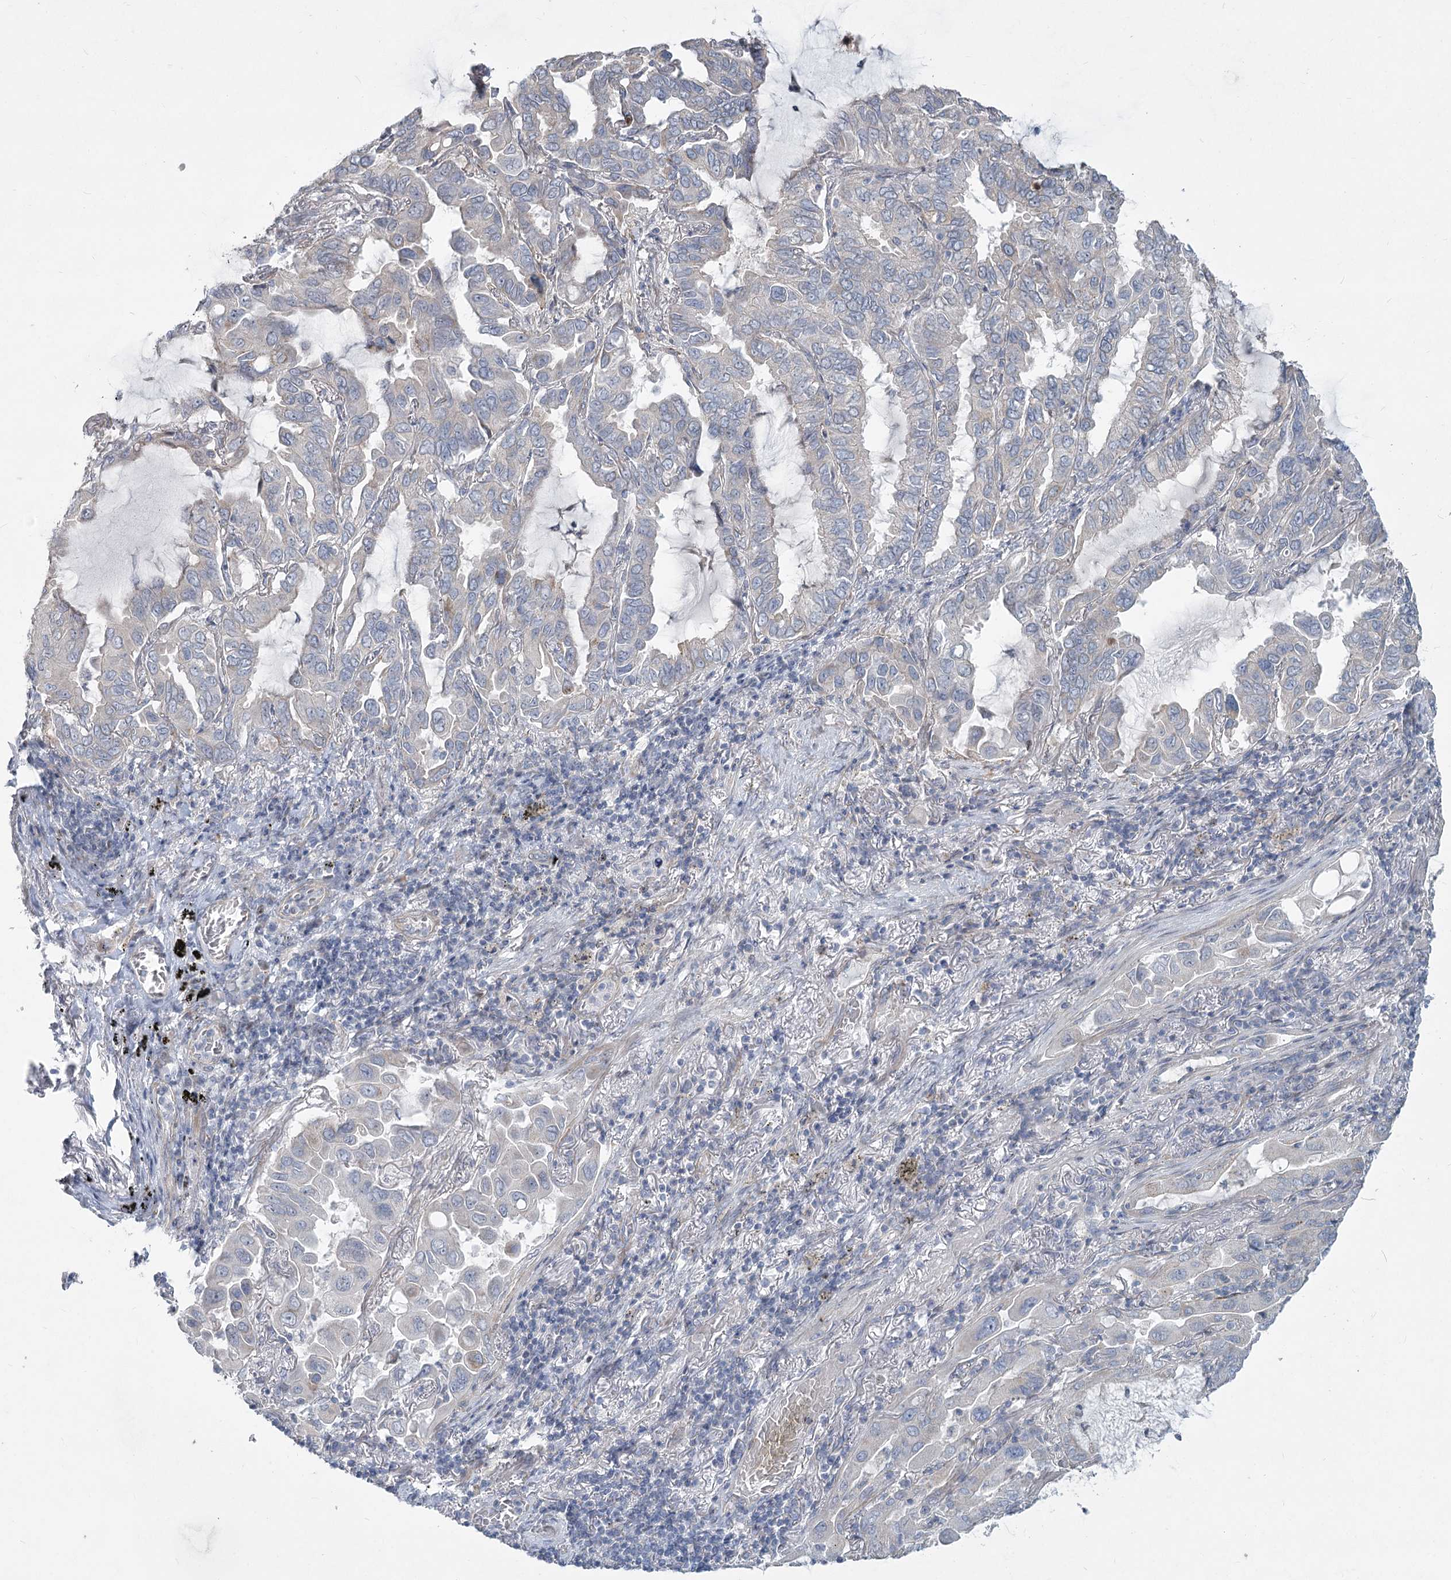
{"staining": {"intensity": "negative", "quantity": "none", "location": "none"}, "tissue": "lung cancer", "cell_type": "Tumor cells", "image_type": "cancer", "snomed": [{"axis": "morphology", "description": "Adenocarcinoma, NOS"}, {"axis": "topography", "description": "Lung"}], "caption": "A high-resolution micrograph shows IHC staining of lung cancer (adenocarcinoma), which reveals no significant staining in tumor cells.", "gene": "ABITRAM", "patient": {"sex": "male", "age": 64}}